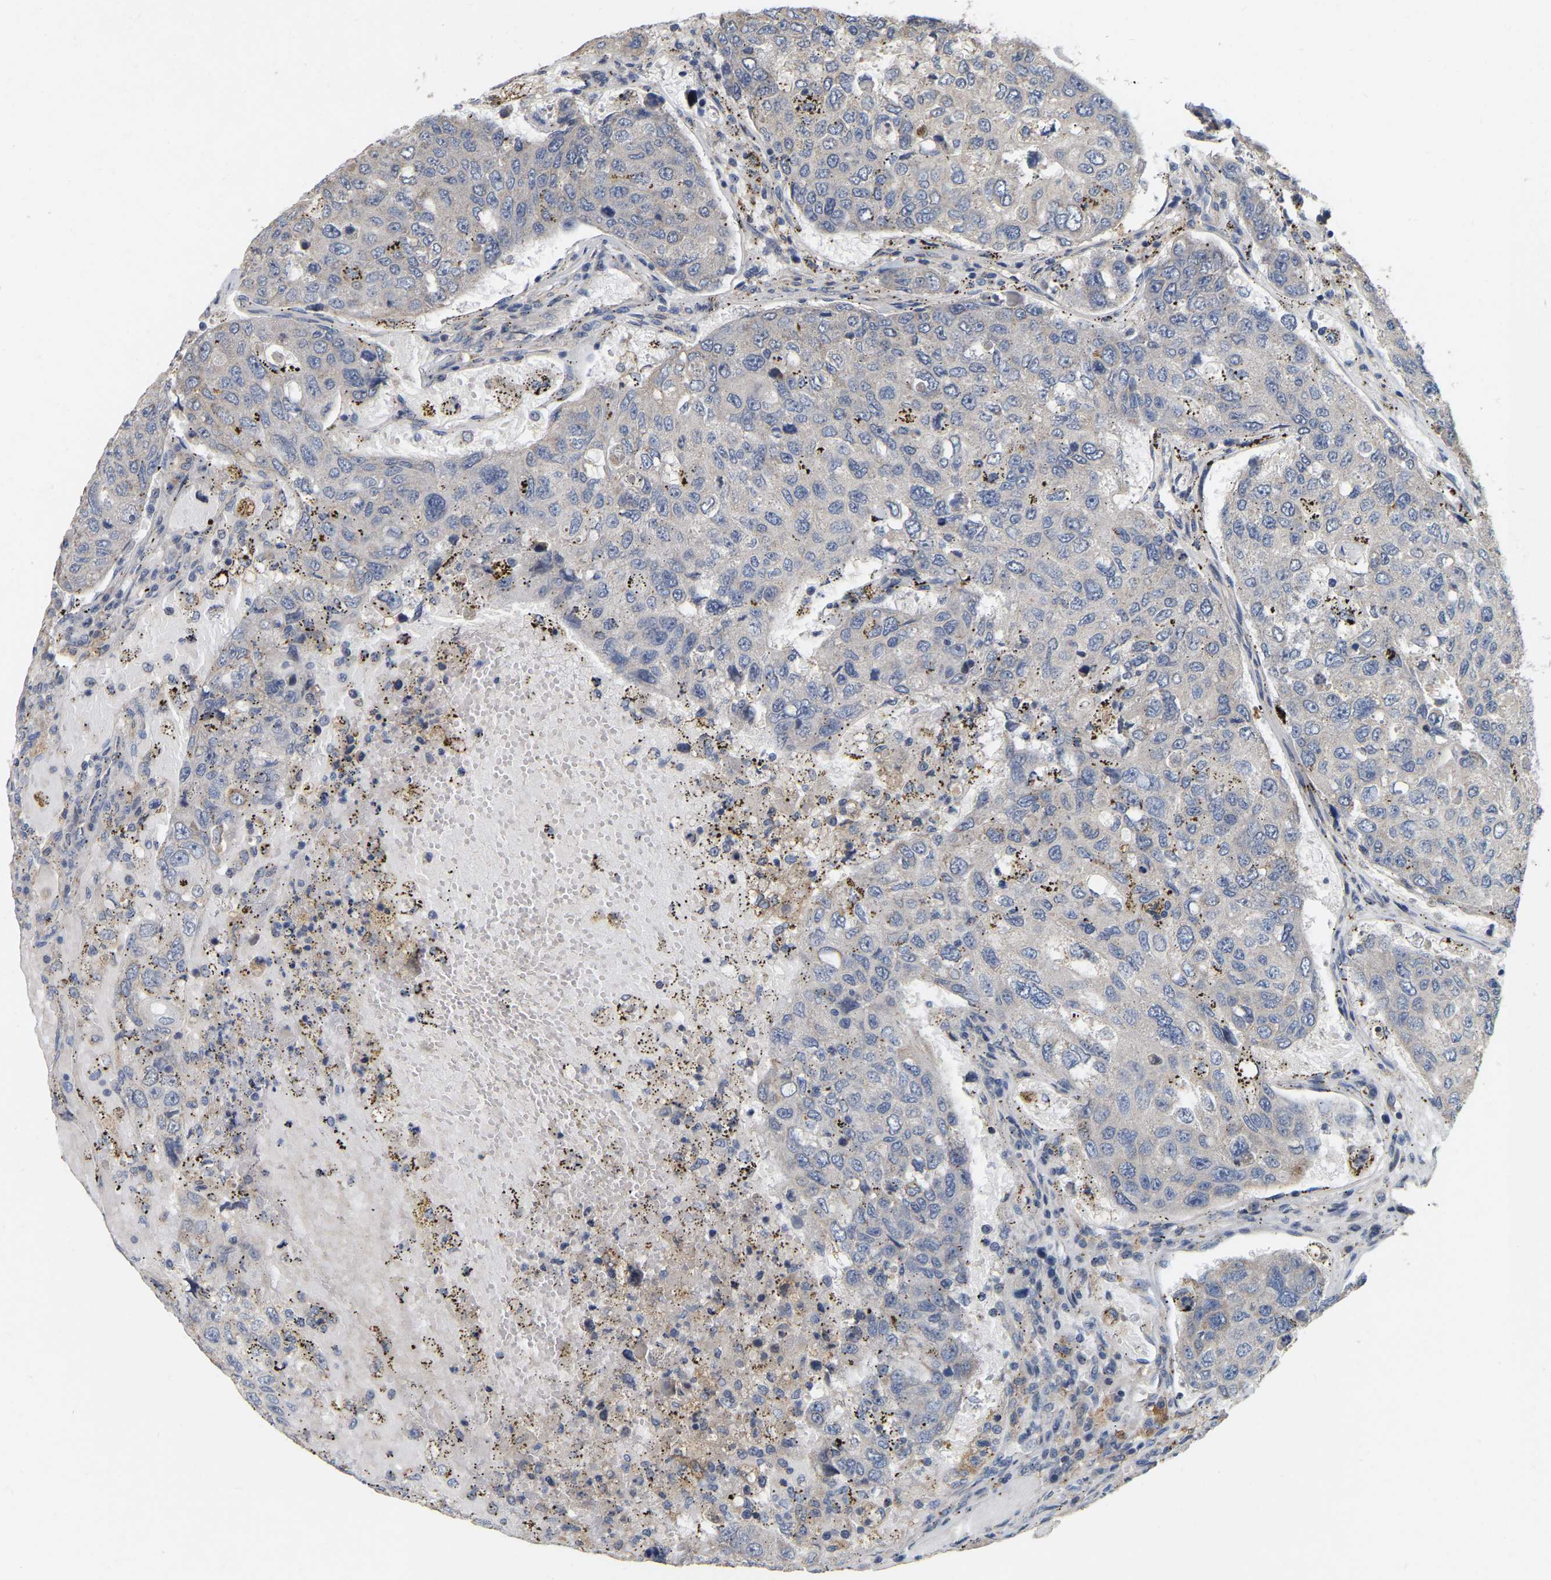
{"staining": {"intensity": "weak", "quantity": "<25%", "location": "cytoplasmic/membranous"}, "tissue": "urothelial cancer", "cell_type": "Tumor cells", "image_type": "cancer", "snomed": [{"axis": "morphology", "description": "Urothelial carcinoma, High grade"}, {"axis": "topography", "description": "Lymph node"}, {"axis": "topography", "description": "Urinary bladder"}], "caption": "A micrograph of human urothelial cancer is negative for staining in tumor cells.", "gene": "SSH1", "patient": {"sex": "male", "age": 51}}